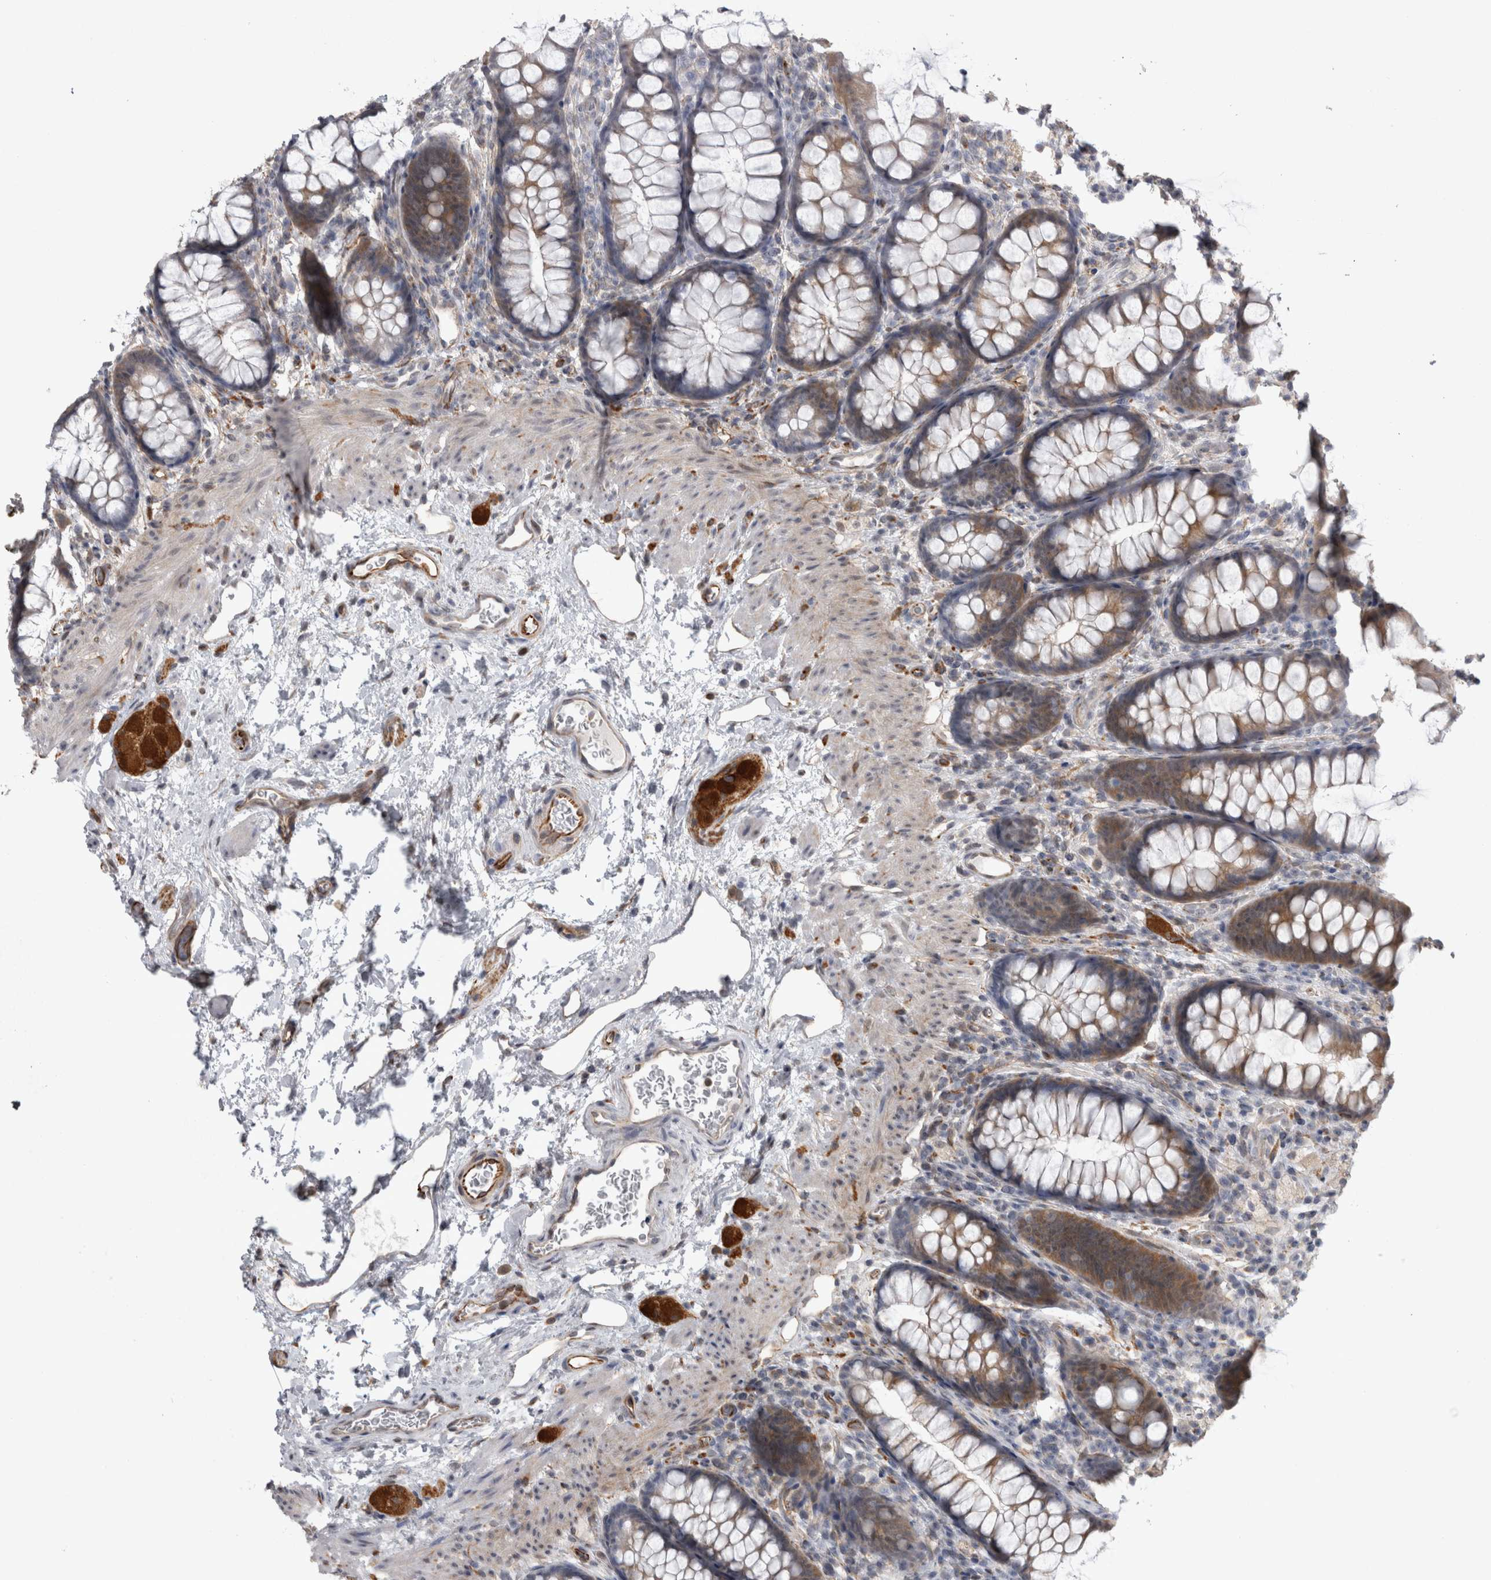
{"staining": {"intensity": "weak", "quantity": ">75%", "location": "cytoplasmic/membranous"}, "tissue": "colon", "cell_type": "Endothelial cells", "image_type": "normal", "snomed": [{"axis": "morphology", "description": "Normal tissue, NOS"}, {"axis": "topography", "description": "Colon"}], "caption": "Immunohistochemical staining of normal human colon displays low levels of weak cytoplasmic/membranous expression in about >75% of endothelial cells. The staining was performed using DAB (3,3'-diaminobenzidine) to visualize the protein expression in brown, while the nuclei were stained in blue with hematoxylin (Magnification: 20x).", "gene": "ACOT7", "patient": {"sex": "female", "age": 62}}